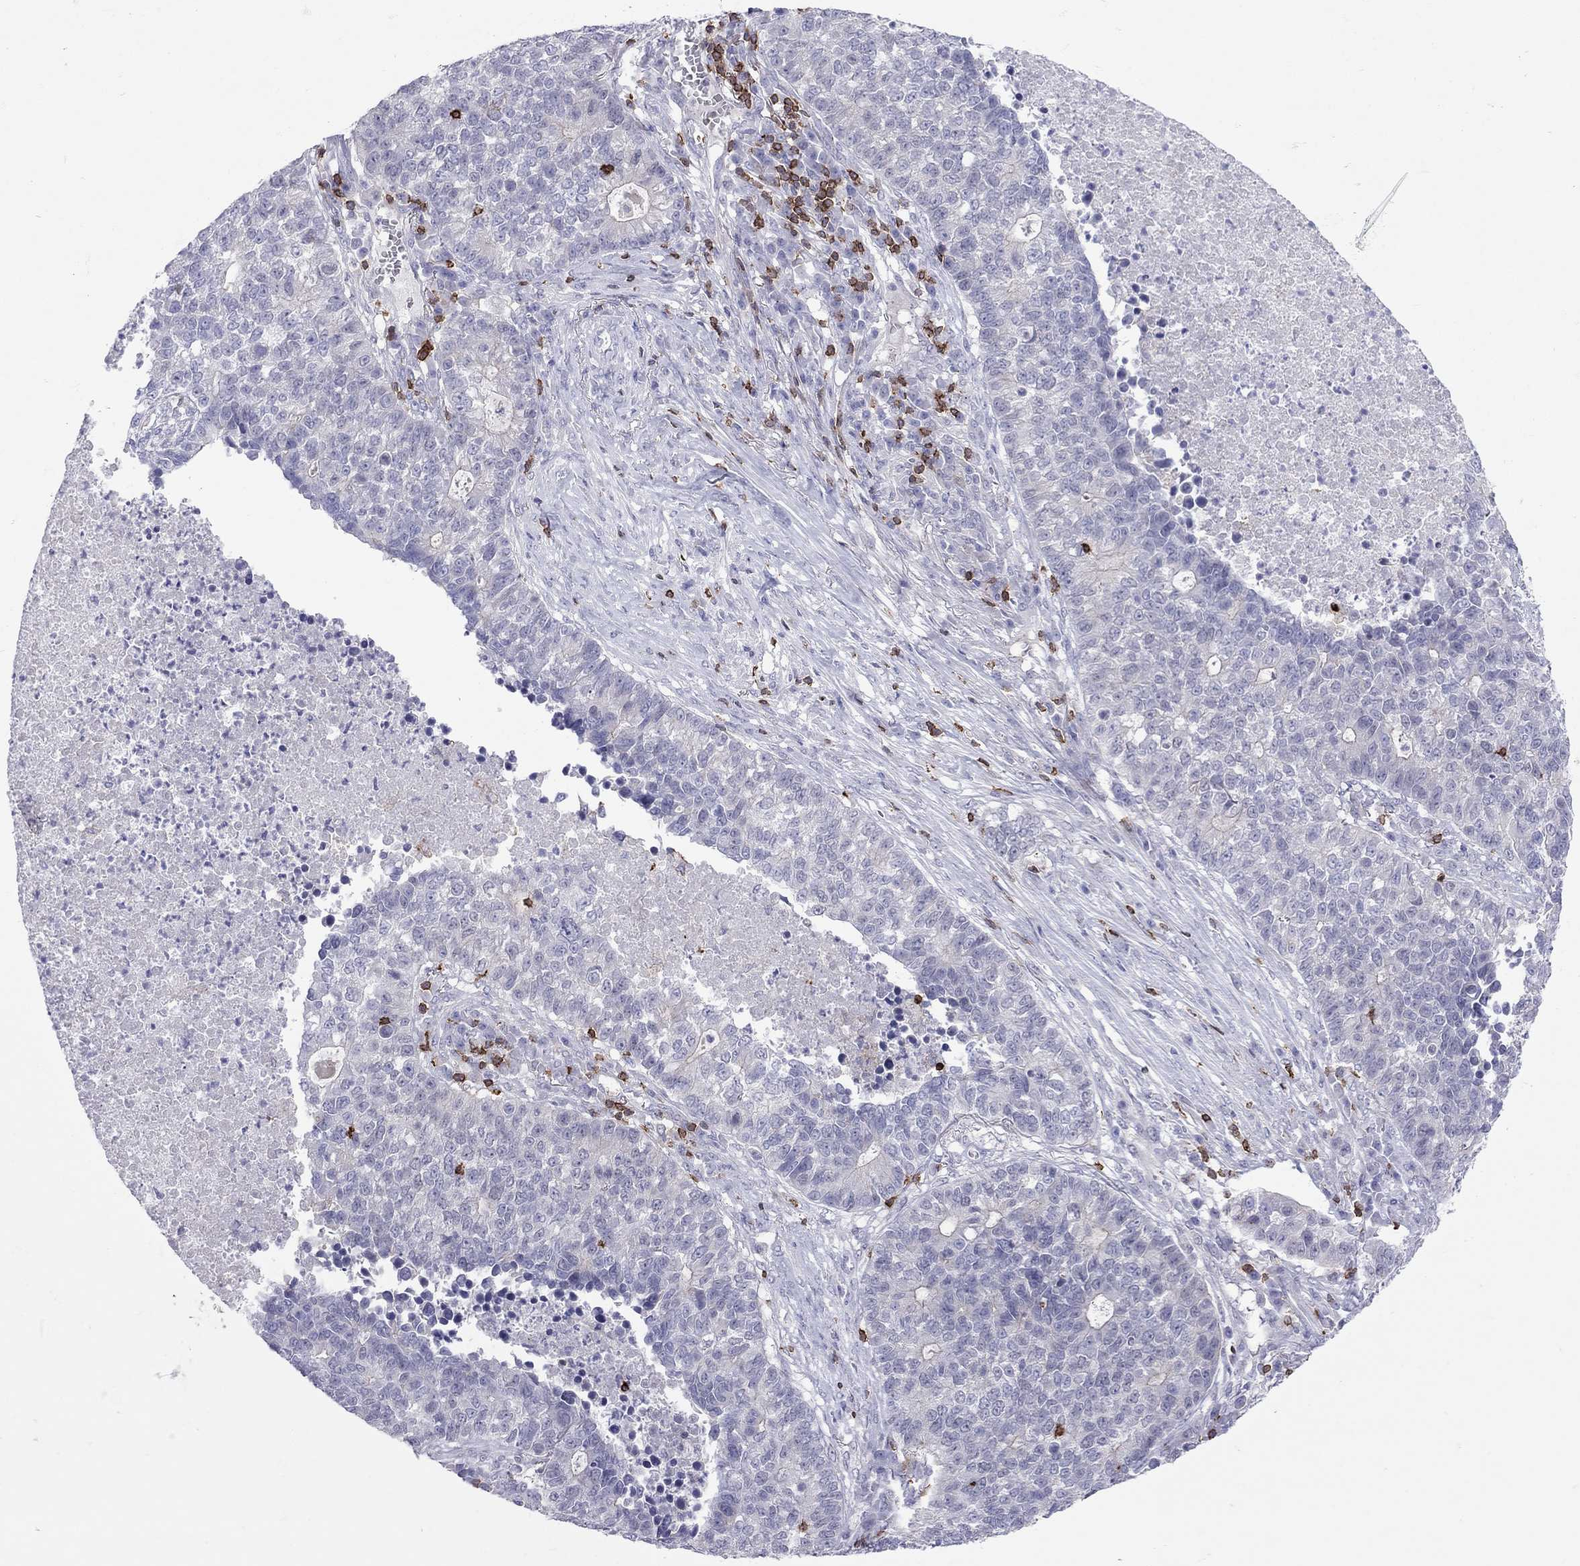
{"staining": {"intensity": "negative", "quantity": "none", "location": "none"}, "tissue": "lung cancer", "cell_type": "Tumor cells", "image_type": "cancer", "snomed": [{"axis": "morphology", "description": "Adenocarcinoma, NOS"}, {"axis": "topography", "description": "Lung"}], "caption": "Protein analysis of lung cancer demonstrates no significant expression in tumor cells.", "gene": "MND1", "patient": {"sex": "male", "age": 57}}